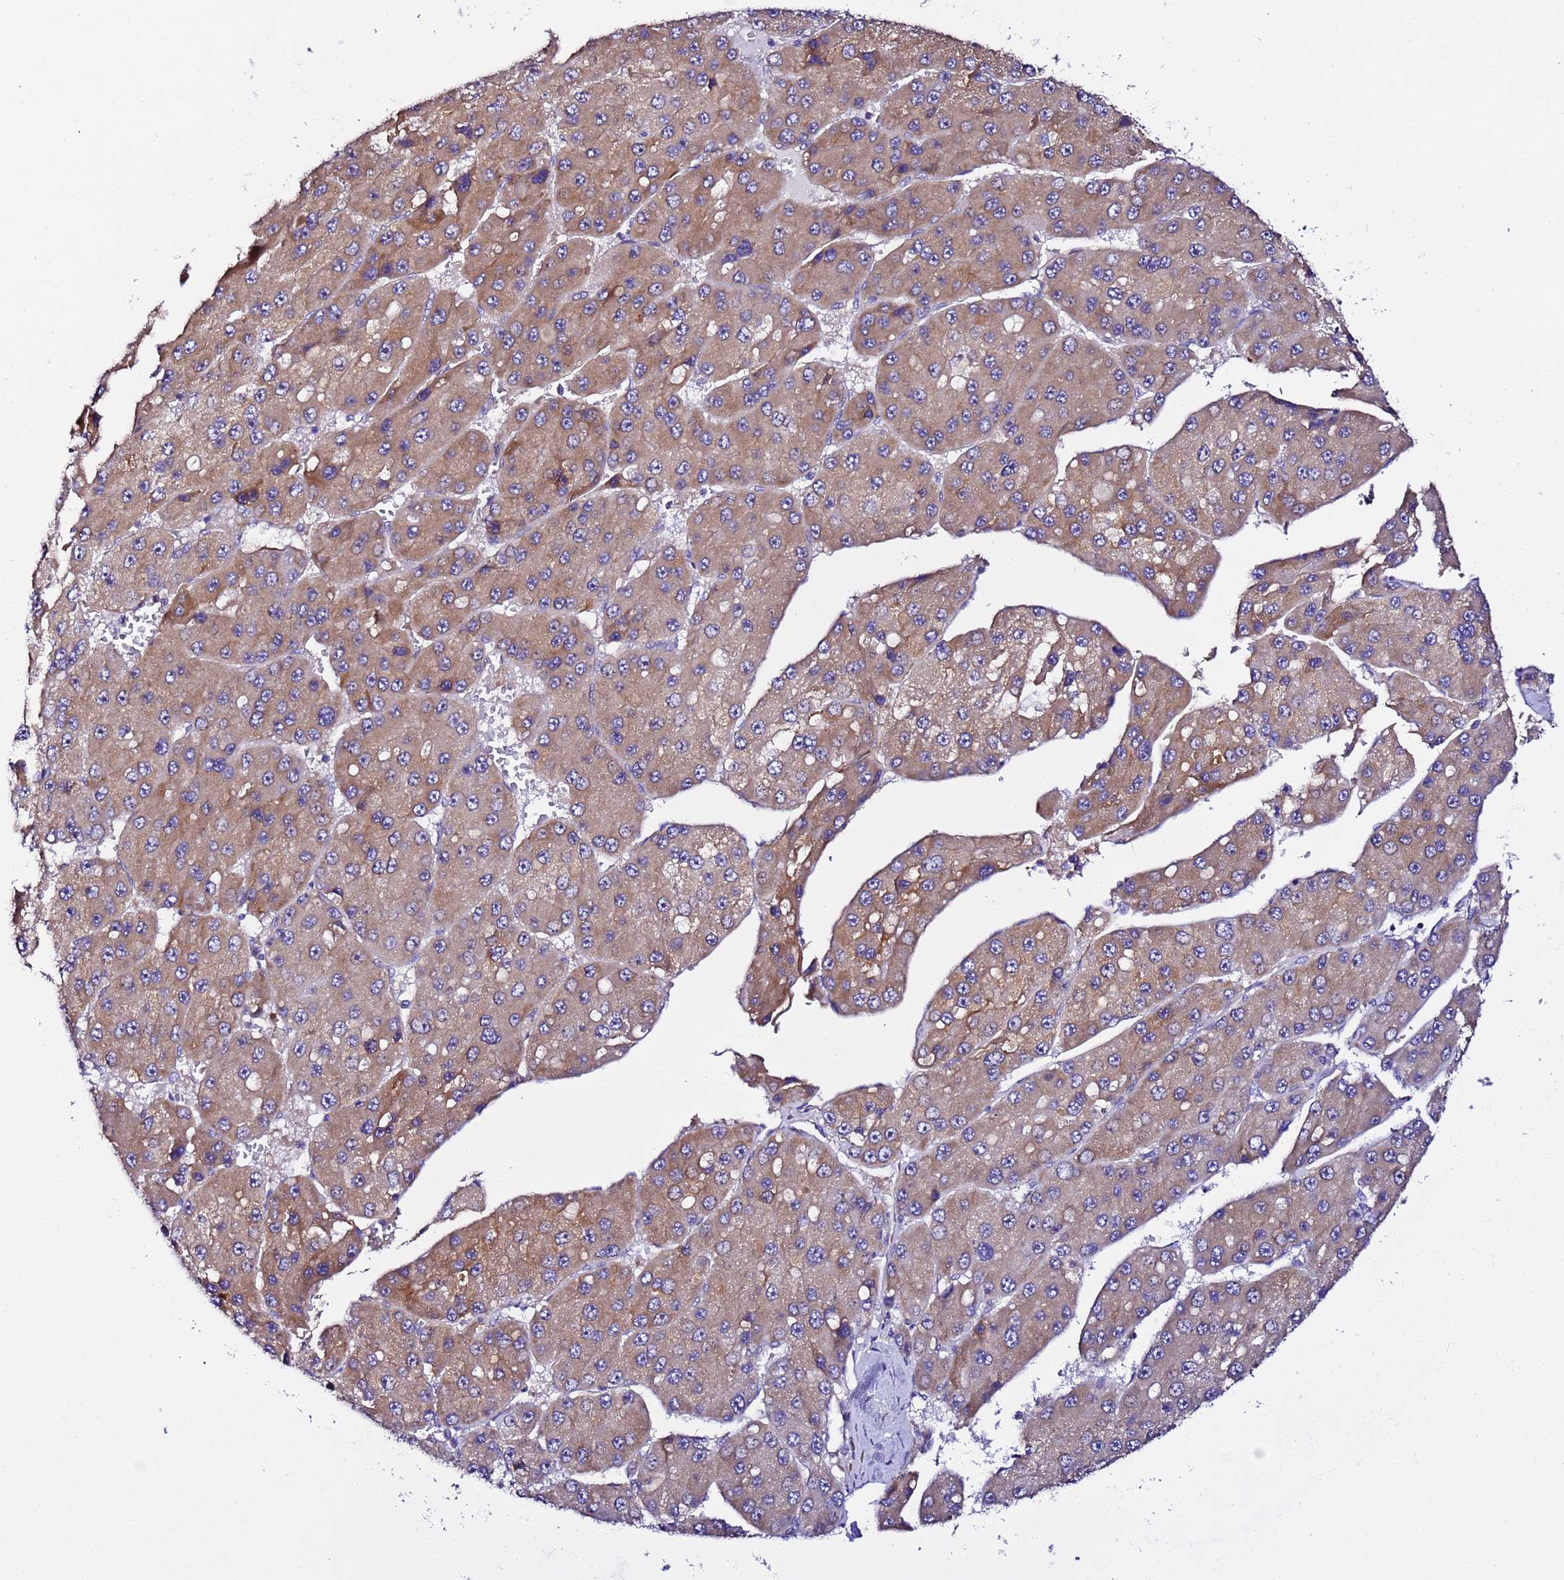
{"staining": {"intensity": "moderate", "quantity": ">75%", "location": "cytoplasmic/membranous"}, "tissue": "liver cancer", "cell_type": "Tumor cells", "image_type": "cancer", "snomed": [{"axis": "morphology", "description": "Carcinoma, Hepatocellular, NOS"}, {"axis": "topography", "description": "Liver"}], "caption": "An immunohistochemistry photomicrograph of neoplastic tissue is shown. Protein staining in brown labels moderate cytoplasmic/membranous positivity in liver hepatocellular carcinoma within tumor cells.", "gene": "JRKL", "patient": {"sex": "female", "age": 73}}